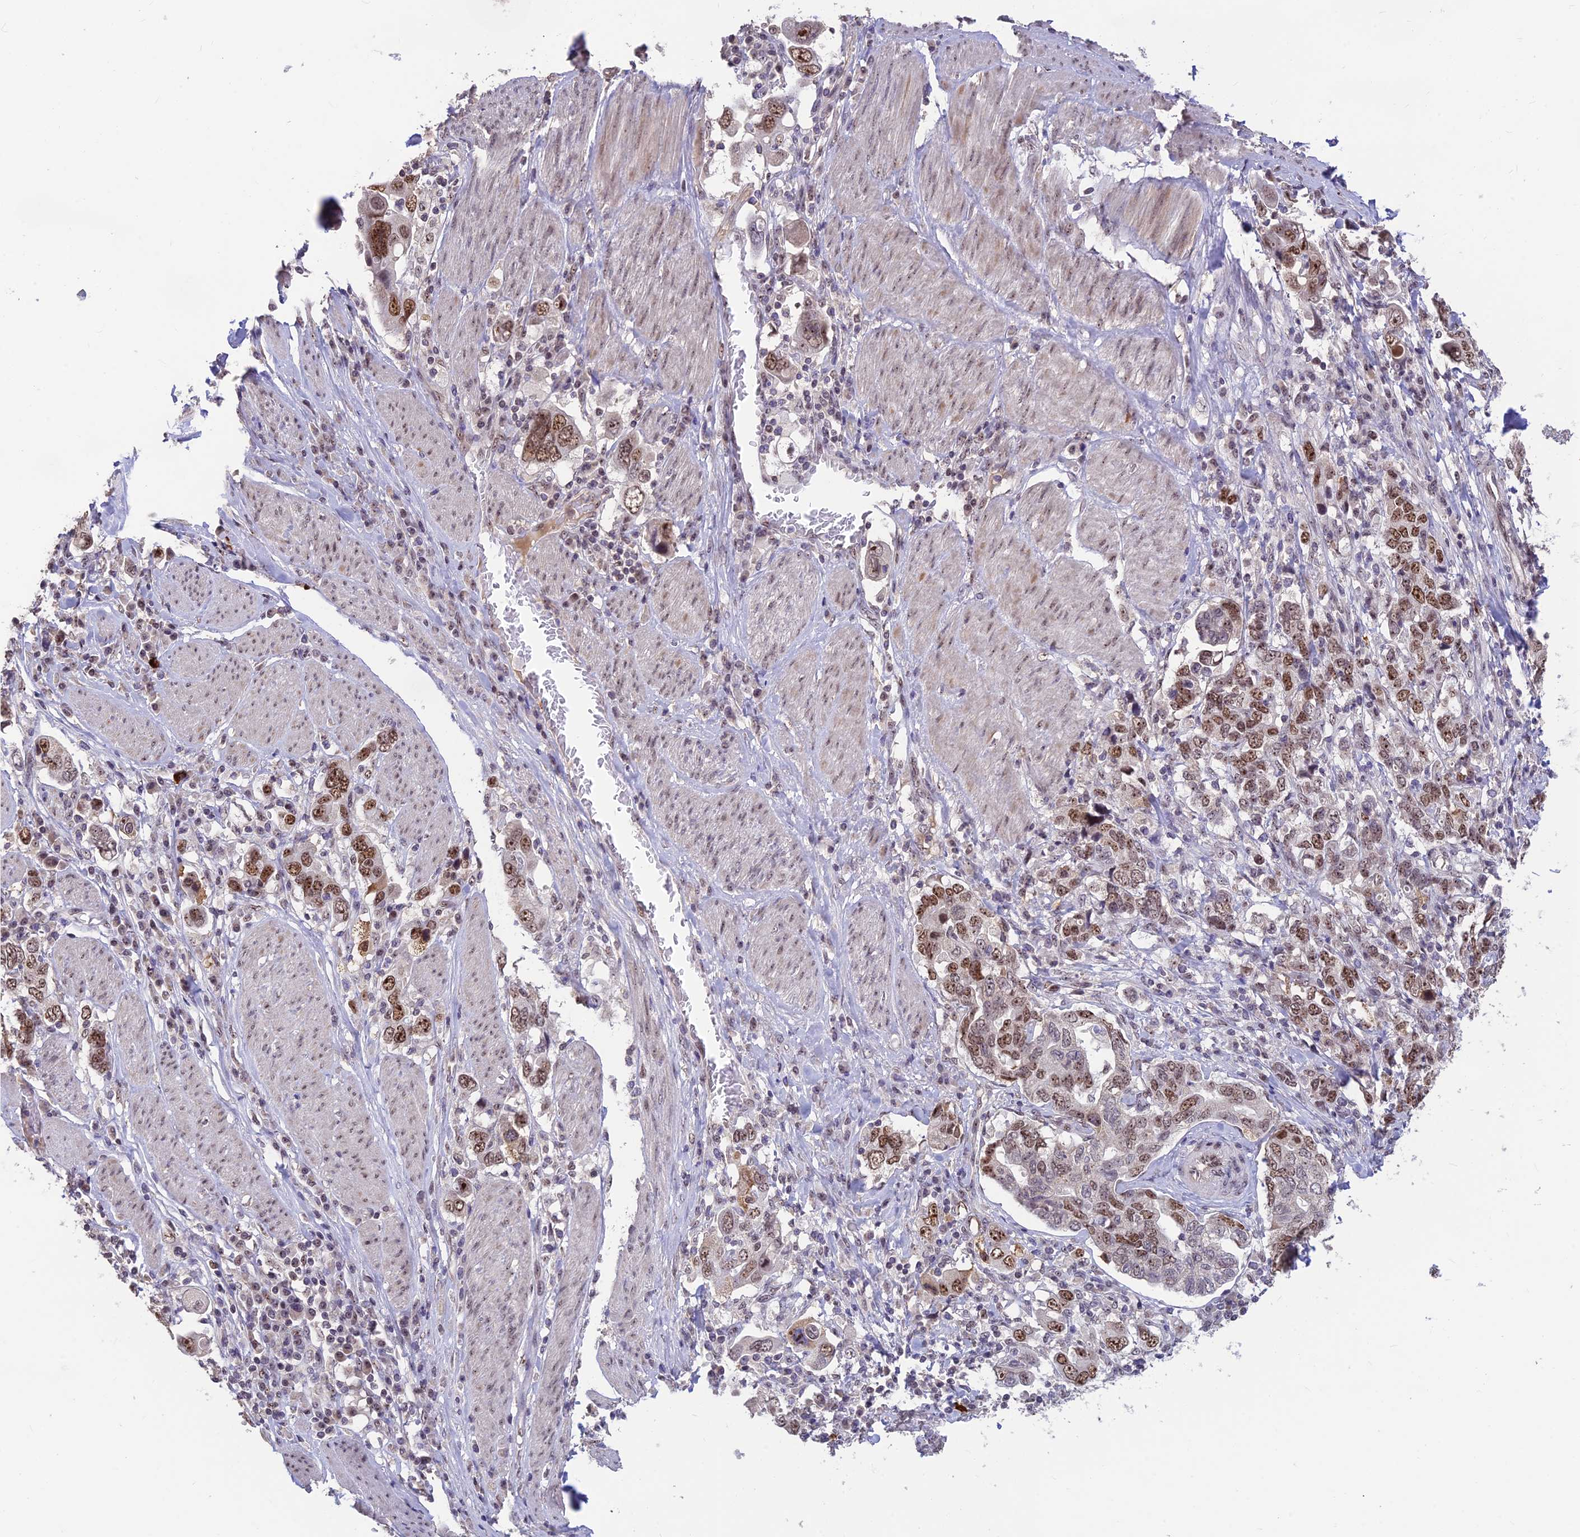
{"staining": {"intensity": "moderate", "quantity": "25%-75%", "location": "nuclear"}, "tissue": "stomach cancer", "cell_type": "Tumor cells", "image_type": "cancer", "snomed": [{"axis": "morphology", "description": "Adenocarcinoma, NOS"}, {"axis": "topography", "description": "Stomach, upper"}], "caption": "IHC (DAB (3,3'-diaminobenzidine)) staining of adenocarcinoma (stomach) exhibits moderate nuclear protein positivity in about 25%-75% of tumor cells.", "gene": "POLR1G", "patient": {"sex": "male", "age": 62}}